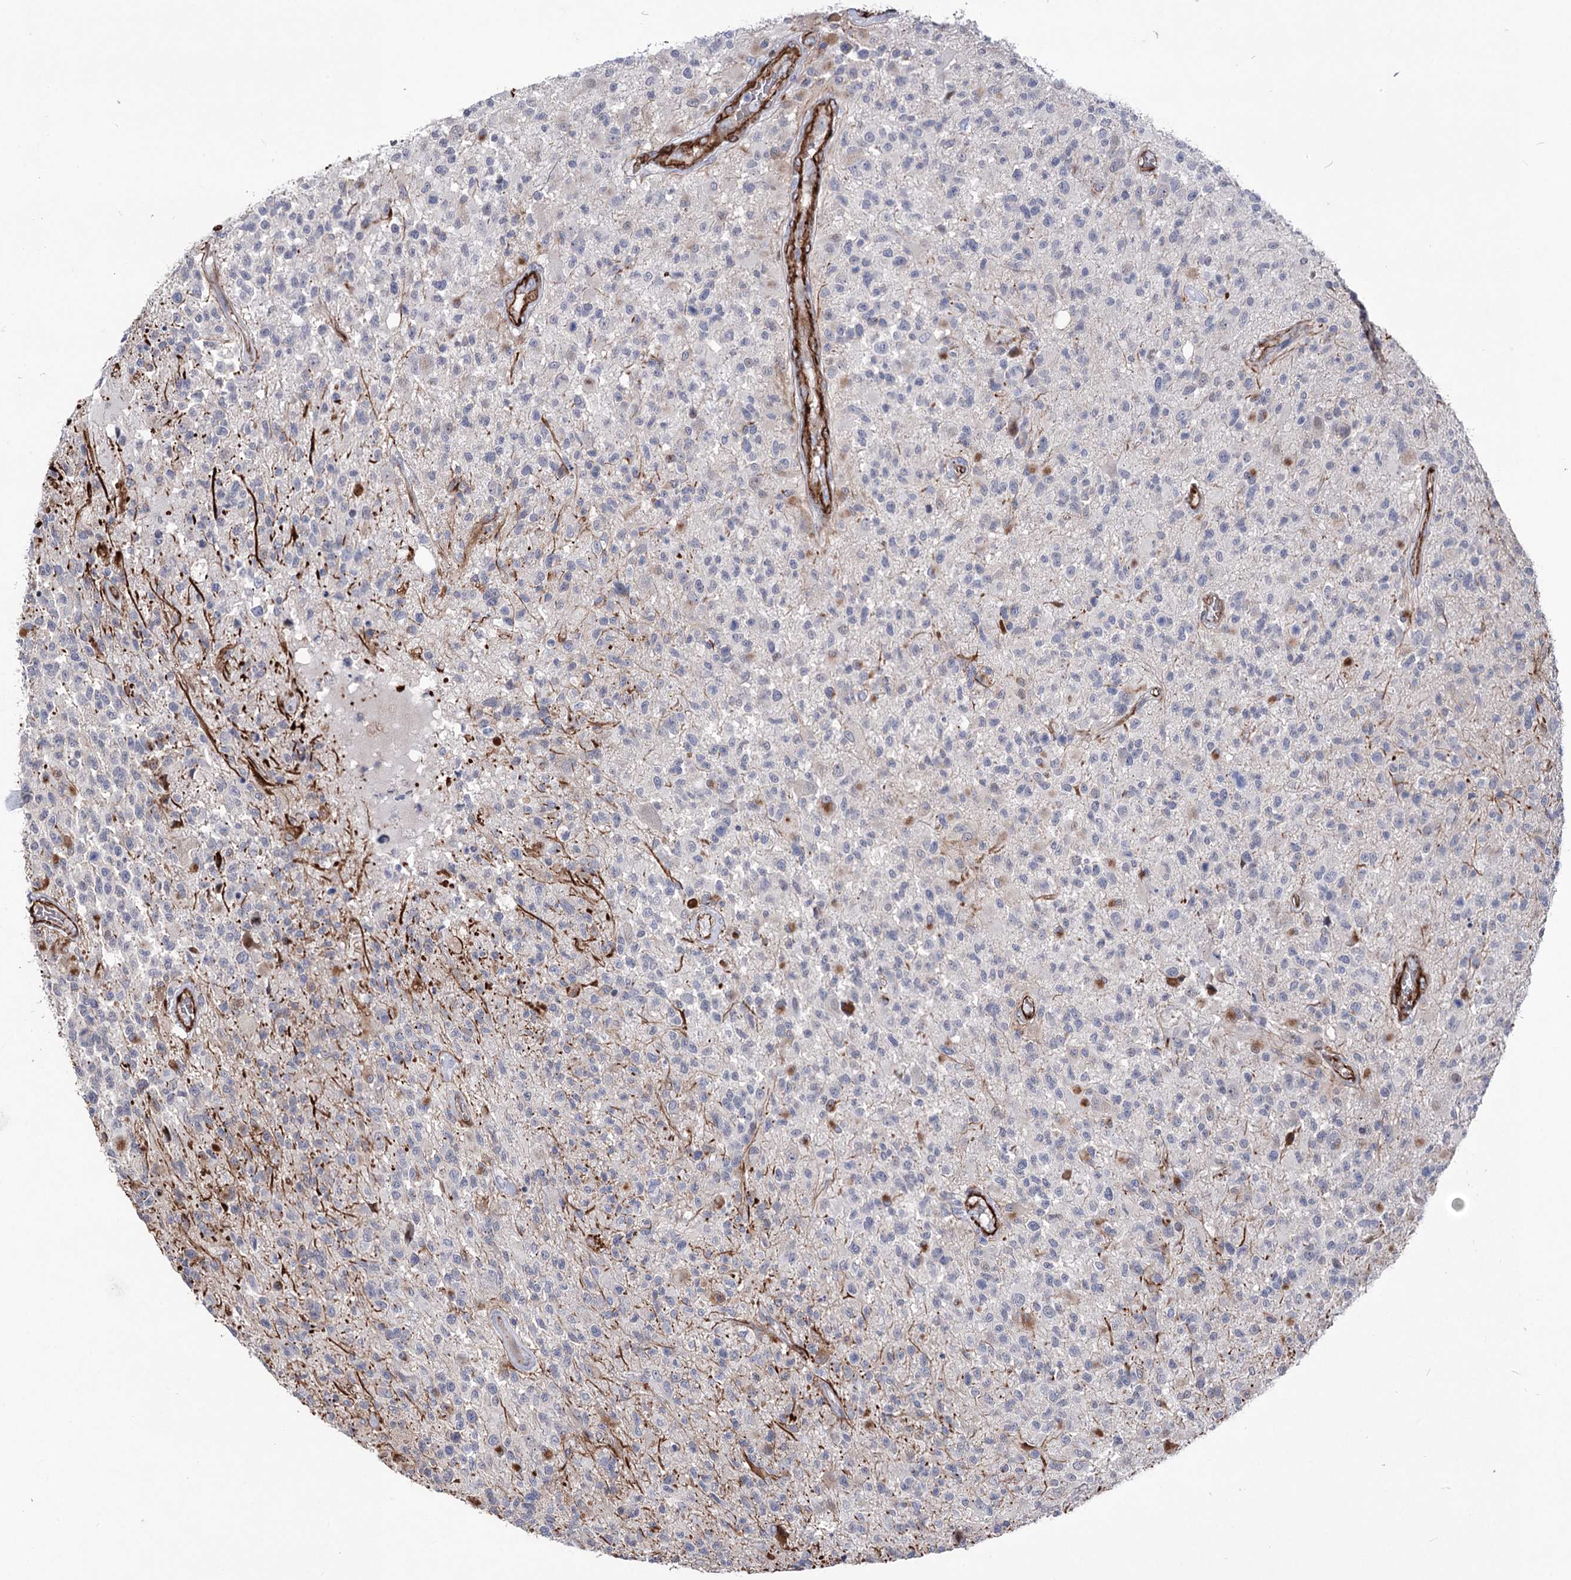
{"staining": {"intensity": "negative", "quantity": "none", "location": "none"}, "tissue": "glioma", "cell_type": "Tumor cells", "image_type": "cancer", "snomed": [{"axis": "morphology", "description": "Glioma, malignant, High grade"}, {"axis": "morphology", "description": "Glioblastoma, NOS"}, {"axis": "topography", "description": "Brain"}], "caption": "Glioma was stained to show a protein in brown. There is no significant positivity in tumor cells.", "gene": "ARHGAP20", "patient": {"sex": "male", "age": 60}}